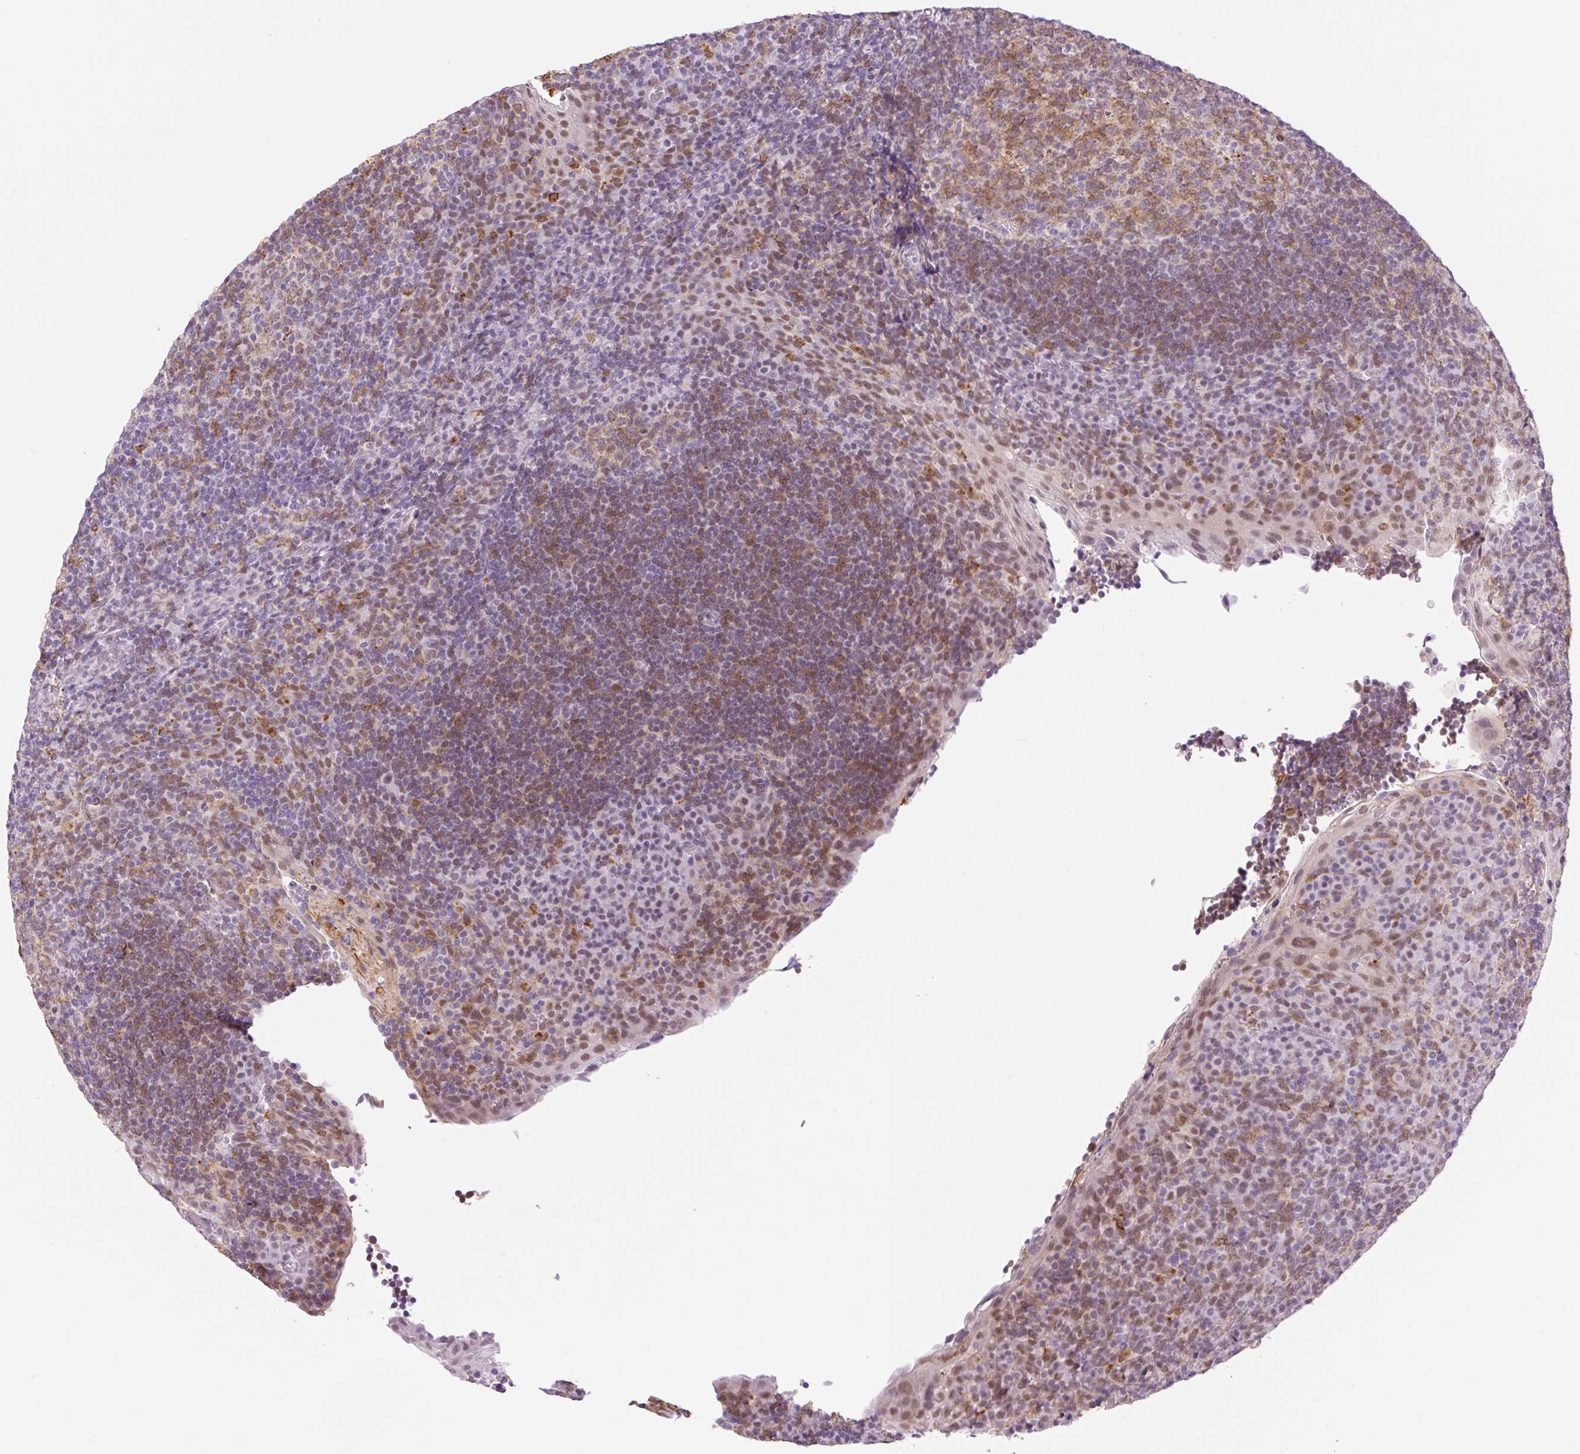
{"staining": {"intensity": "moderate", "quantity": ">75%", "location": "cytoplasmic/membranous,nuclear"}, "tissue": "tonsil", "cell_type": "Germinal center cells", "image_type": "normal", "snomed": [{"axis": "morphology", "description": "Normal tissue, NOS"}, {"axis": "topography", "description": "Tonsil"}], "caption": "Immunohistochemistry (IHC) photomicrograph of unremarkable tonsil: tonsil stained using IHC shows medium levels of moderate protein expression localized specifically in the cytoplasmic/membranous,nuclear of germinal center cells, appearing as a cytoplasmic/membranous,nuclear brown color.", "gene": "PALM3", "patient": {"sex": "male", "age": 17}}